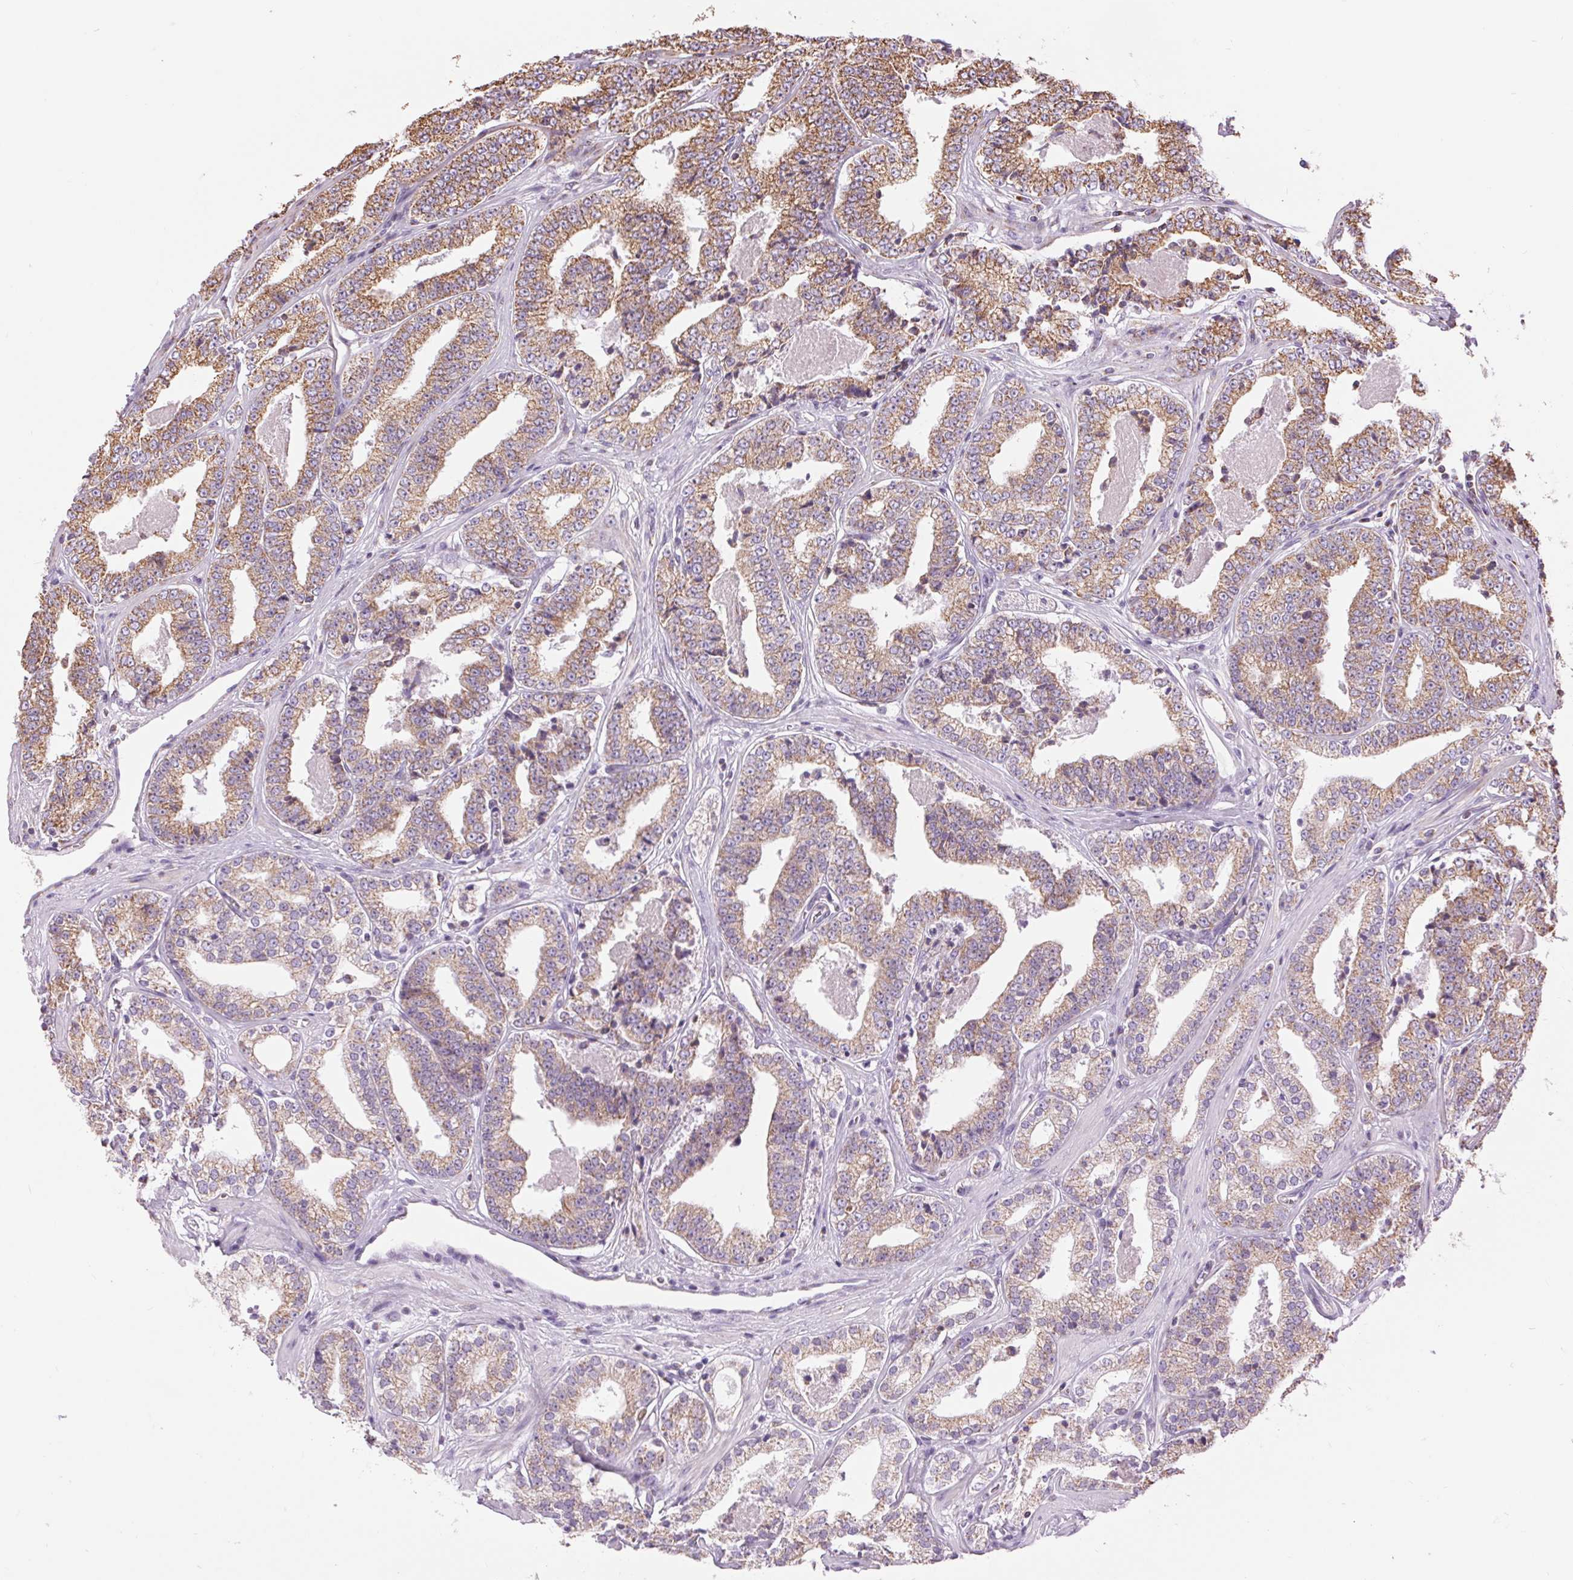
{"staining": {"intensity": "moderate", "quantity": ">75%", "location": "cytoplasmic/membranous"}, "tissue": "prostate cancer", "cell_type": "Tumor cells", "image_type": "cancer", "snomed": [{"axis": "morphology", "description": "Adenocarcinoma, Low grade"}, {"axis": "topography", "description": "Prostate"}], "caption": "Immunohistochemical staining of human prostate cancer (adenocarcinoma (low-grade)) shows medium levels of moderate cytoplasmic/membranous protein expression in approximately >75% of tumor cells. (IHC, brightfield microscopy, high magnification).", "gene": "ATP5PB", "patient": {"sex": "male", "age": 60}}